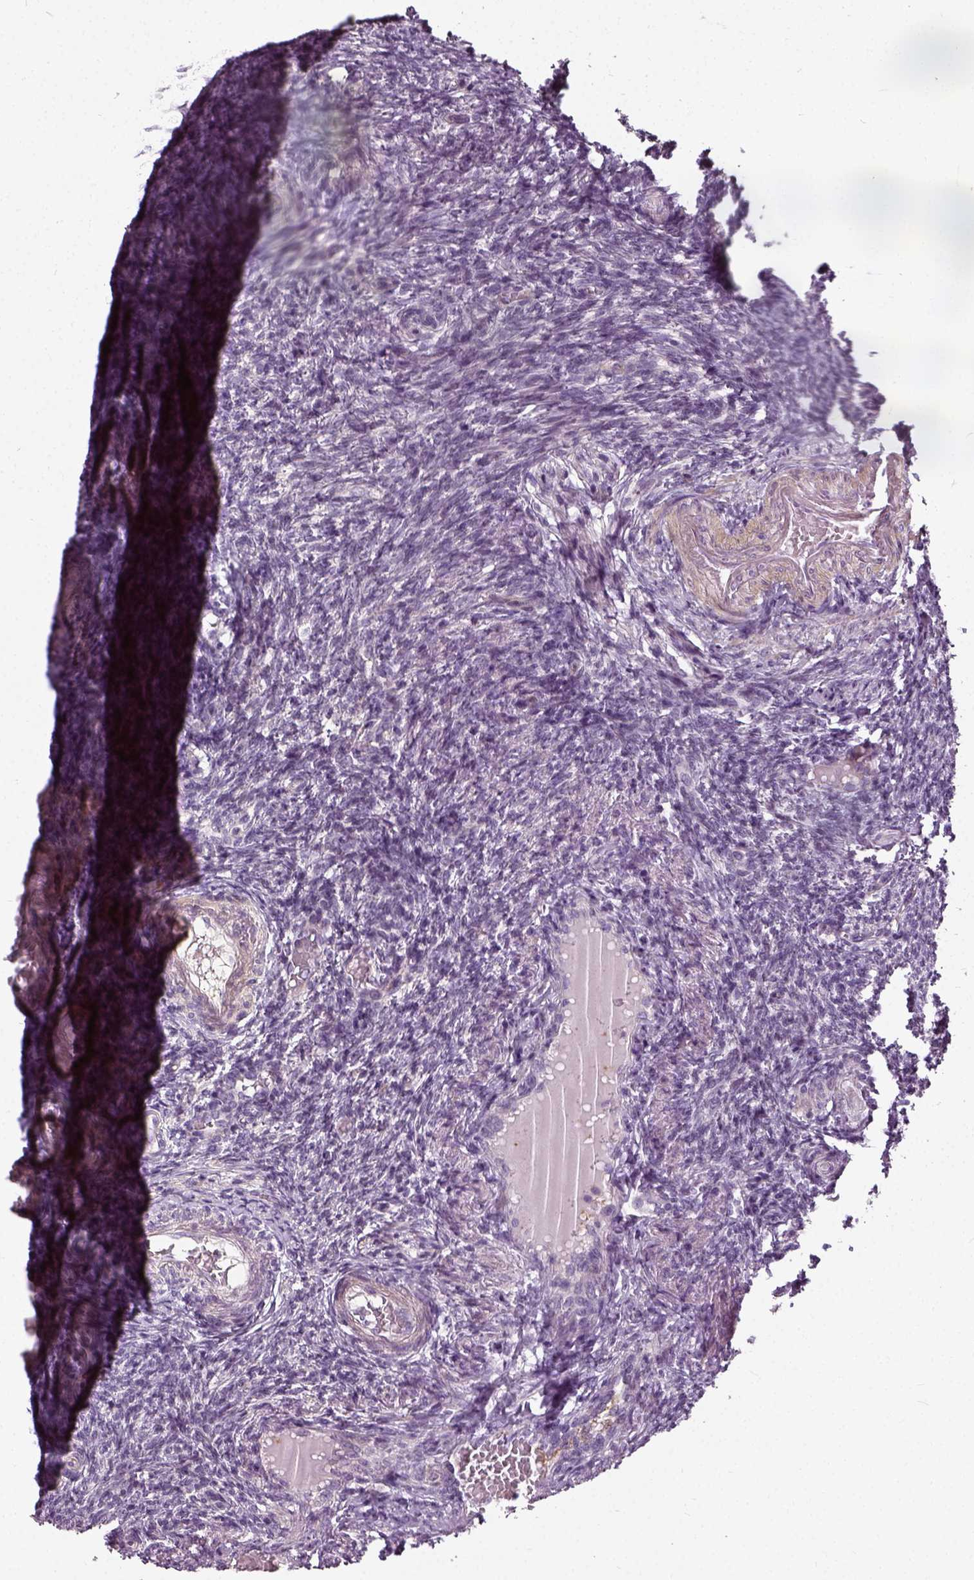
{"staining": {"intensity": "negative", "quantity": "none", "location": "none"}, "tissue": "ovary", "cell_type": "Ovarian stroma cells", "image_type": "normal", "snomed": [{"axis": "morphology", "description": "Normal tissue, NOS"}, {"axis": "topography", "description": "Ovary"}], "caption": "This is an IHC image of benign human ovary. There is no expression in ovarian stroma cells.", "gene": "ILRUN", "patient": {"sex": "female", "age": 39}}